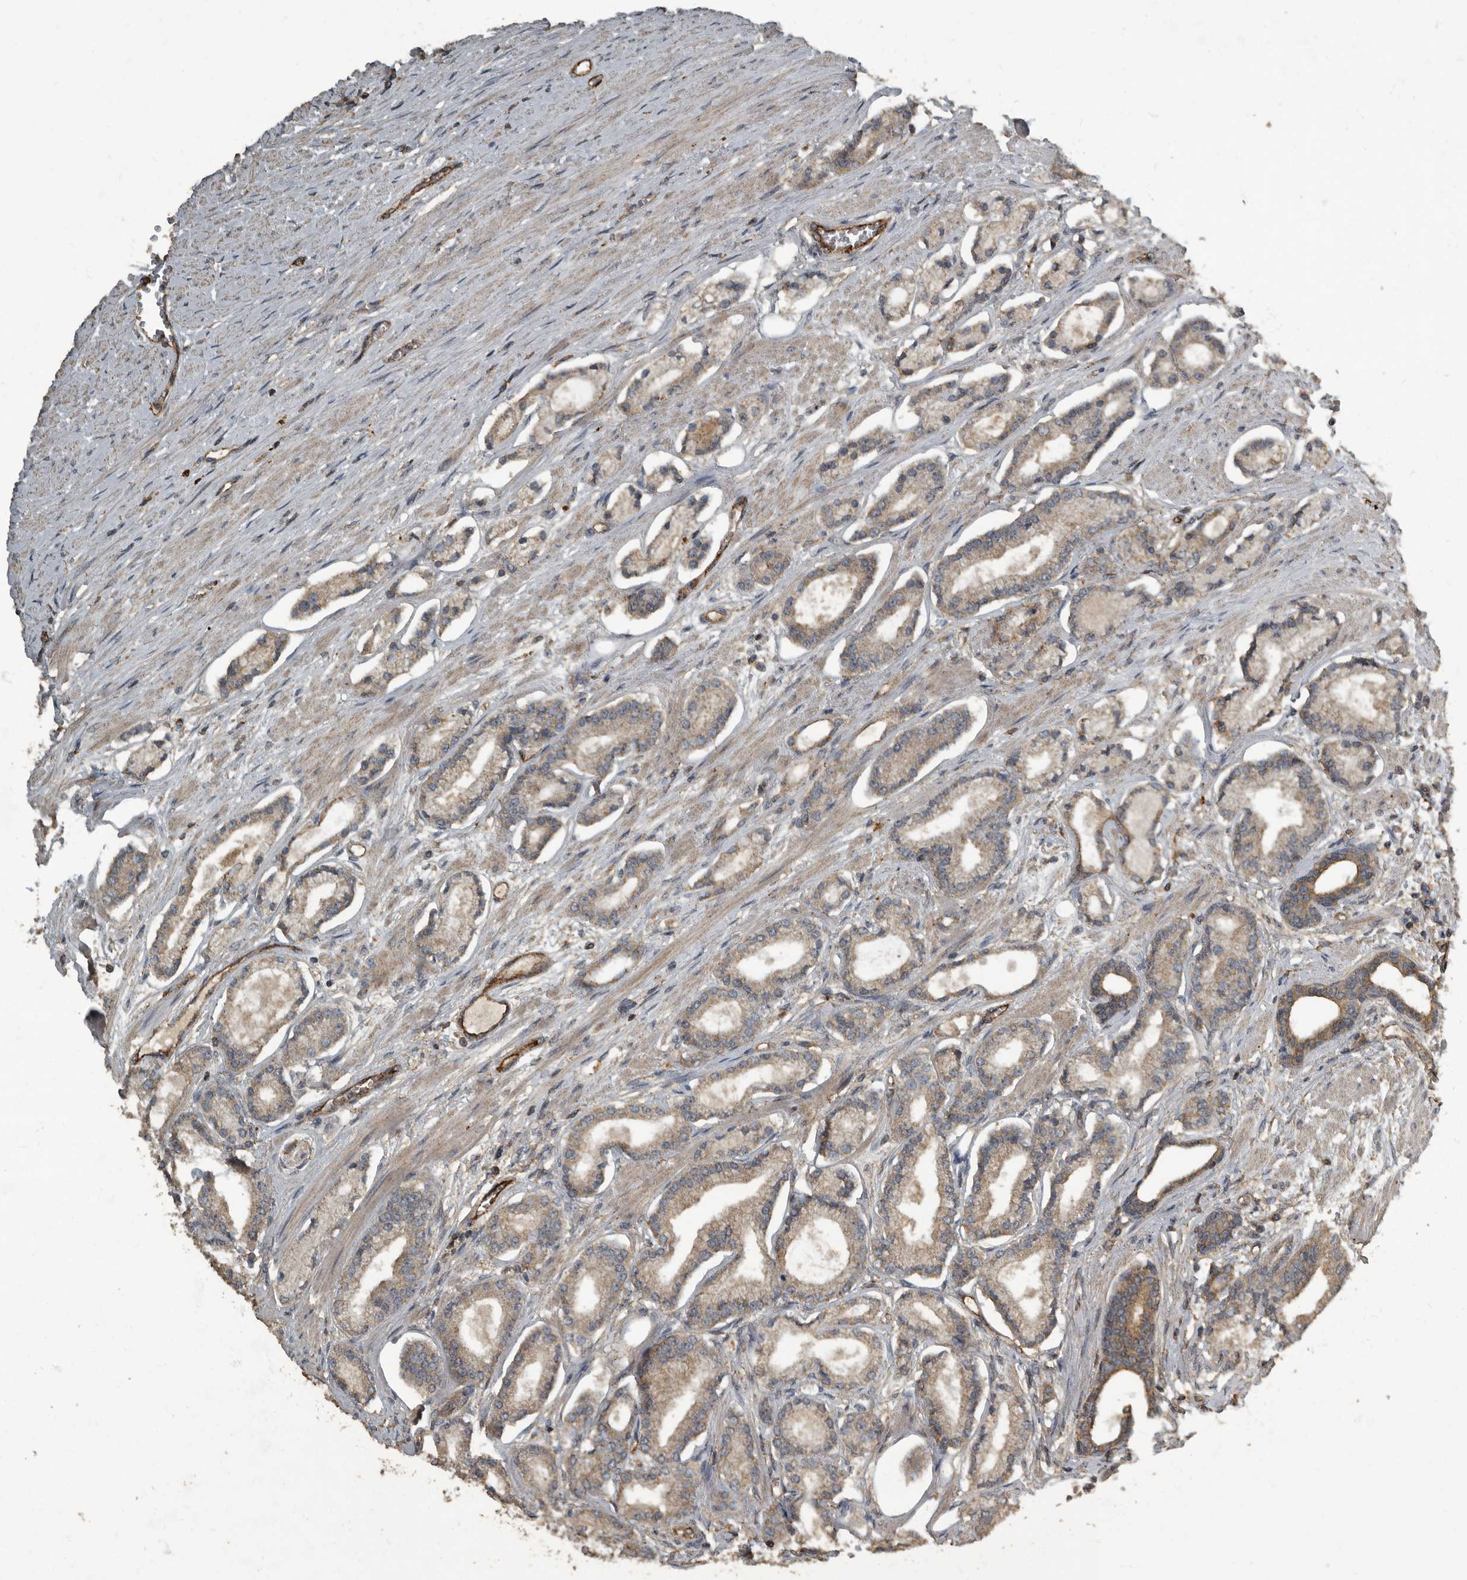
{"staining": {"intensity": "weak", "quantity": ">75%", "location": "cytoplasmic/membranous"}, "tissue": "prostate cancer", "cell_type": "Tumor cells", "image_type": "cancer", "snomed": [{"axis": "morphology", "description": "Adenocarcinoma, Low grade"}, {"axis": "topography", "description": "Prostate"}], "caption": "A photomicrograph of human prostate low-grade adenocarcinoma stained for a protein reveals weak cytoplasmic/membranous brown staining in tumor cells. The staining was performed using DAB to visualize the protein expression in brown, while the nuclei were stained in blue with hematoxylin (Magnification: 20x).", "gene": "IL15RA", "patient": {"sex": "male", "age": 60}}